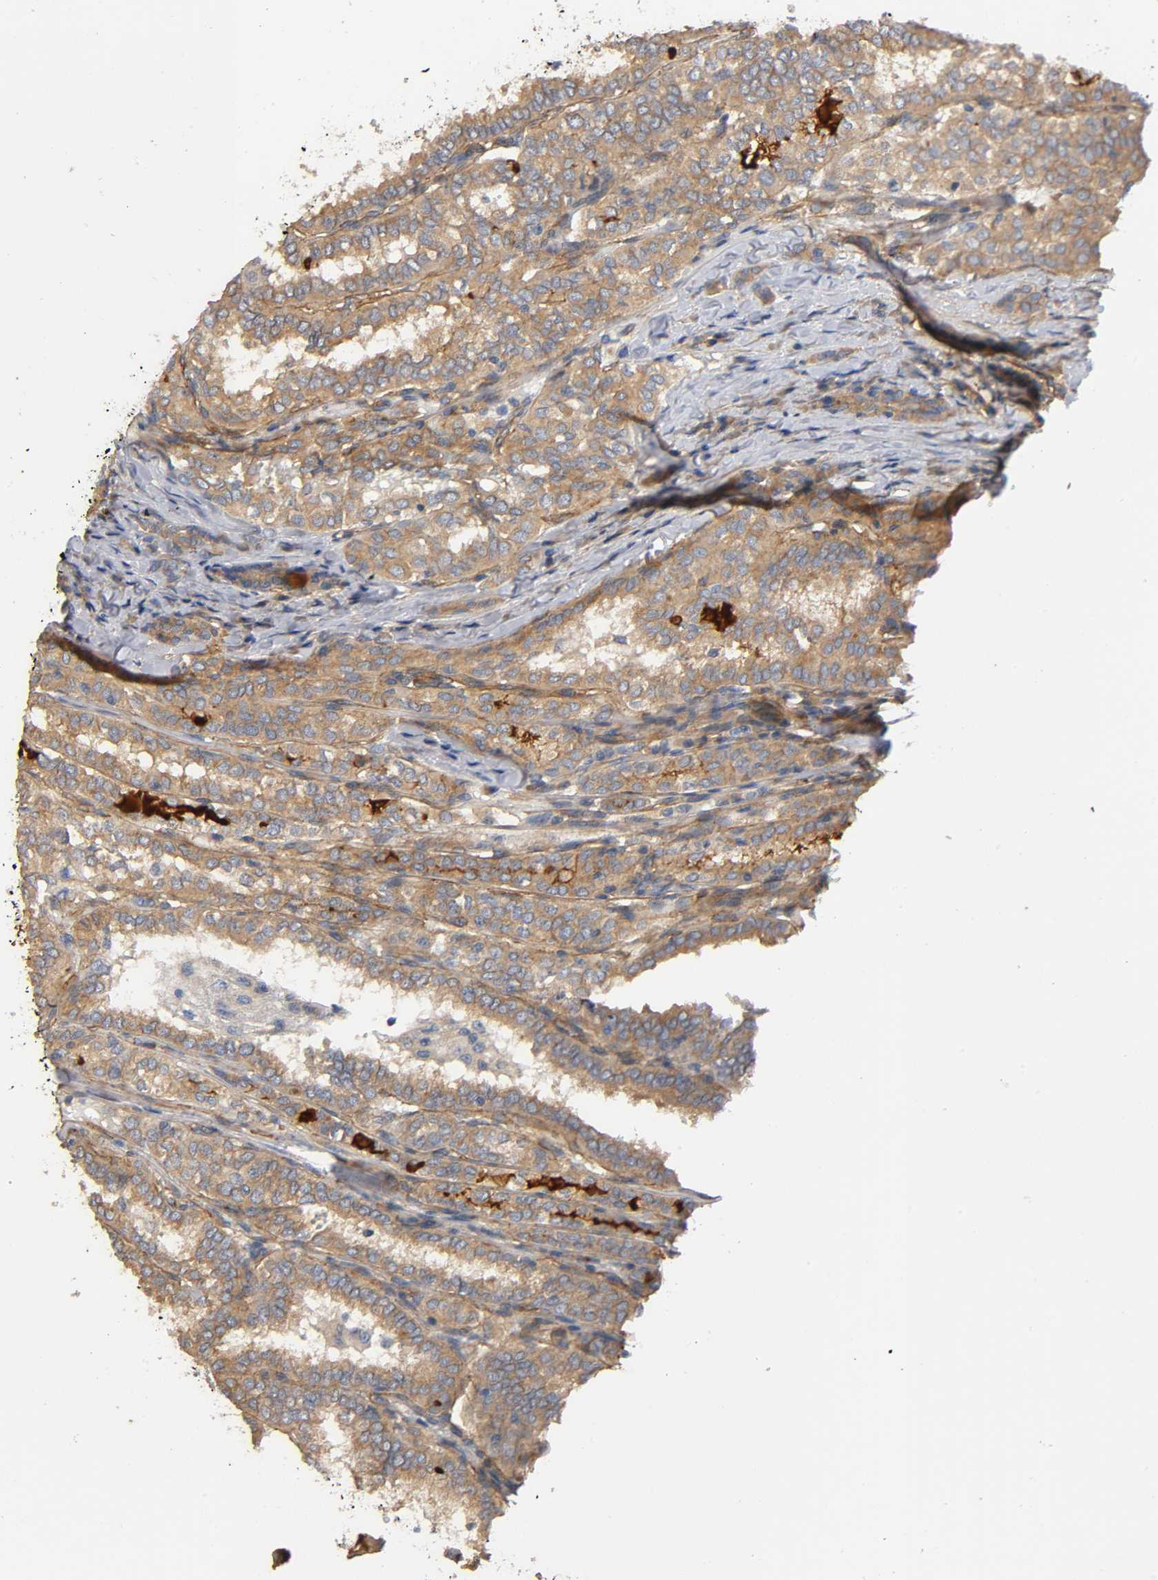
{"staining": {"intensity": "strong", "quantity": ">75%", "location": "cytoplasmic/membranous"}, "tissue": "thyroid cancer", "cell_type": "Tumor cells", "image_type": "cancer", "snomed": [{"axis": "morphology", "description": "Papillary adenocarcinoma, NOS"}, {"axis": "topography", "description": "Thyroid gland"}], "caption": "An image of thyroid cancer stained for a protein shows strong cytoplasmic/membranous brown staining in tumor cells.", "gene": "MARS1", "patient": {"sex": "female", "age": 30}}